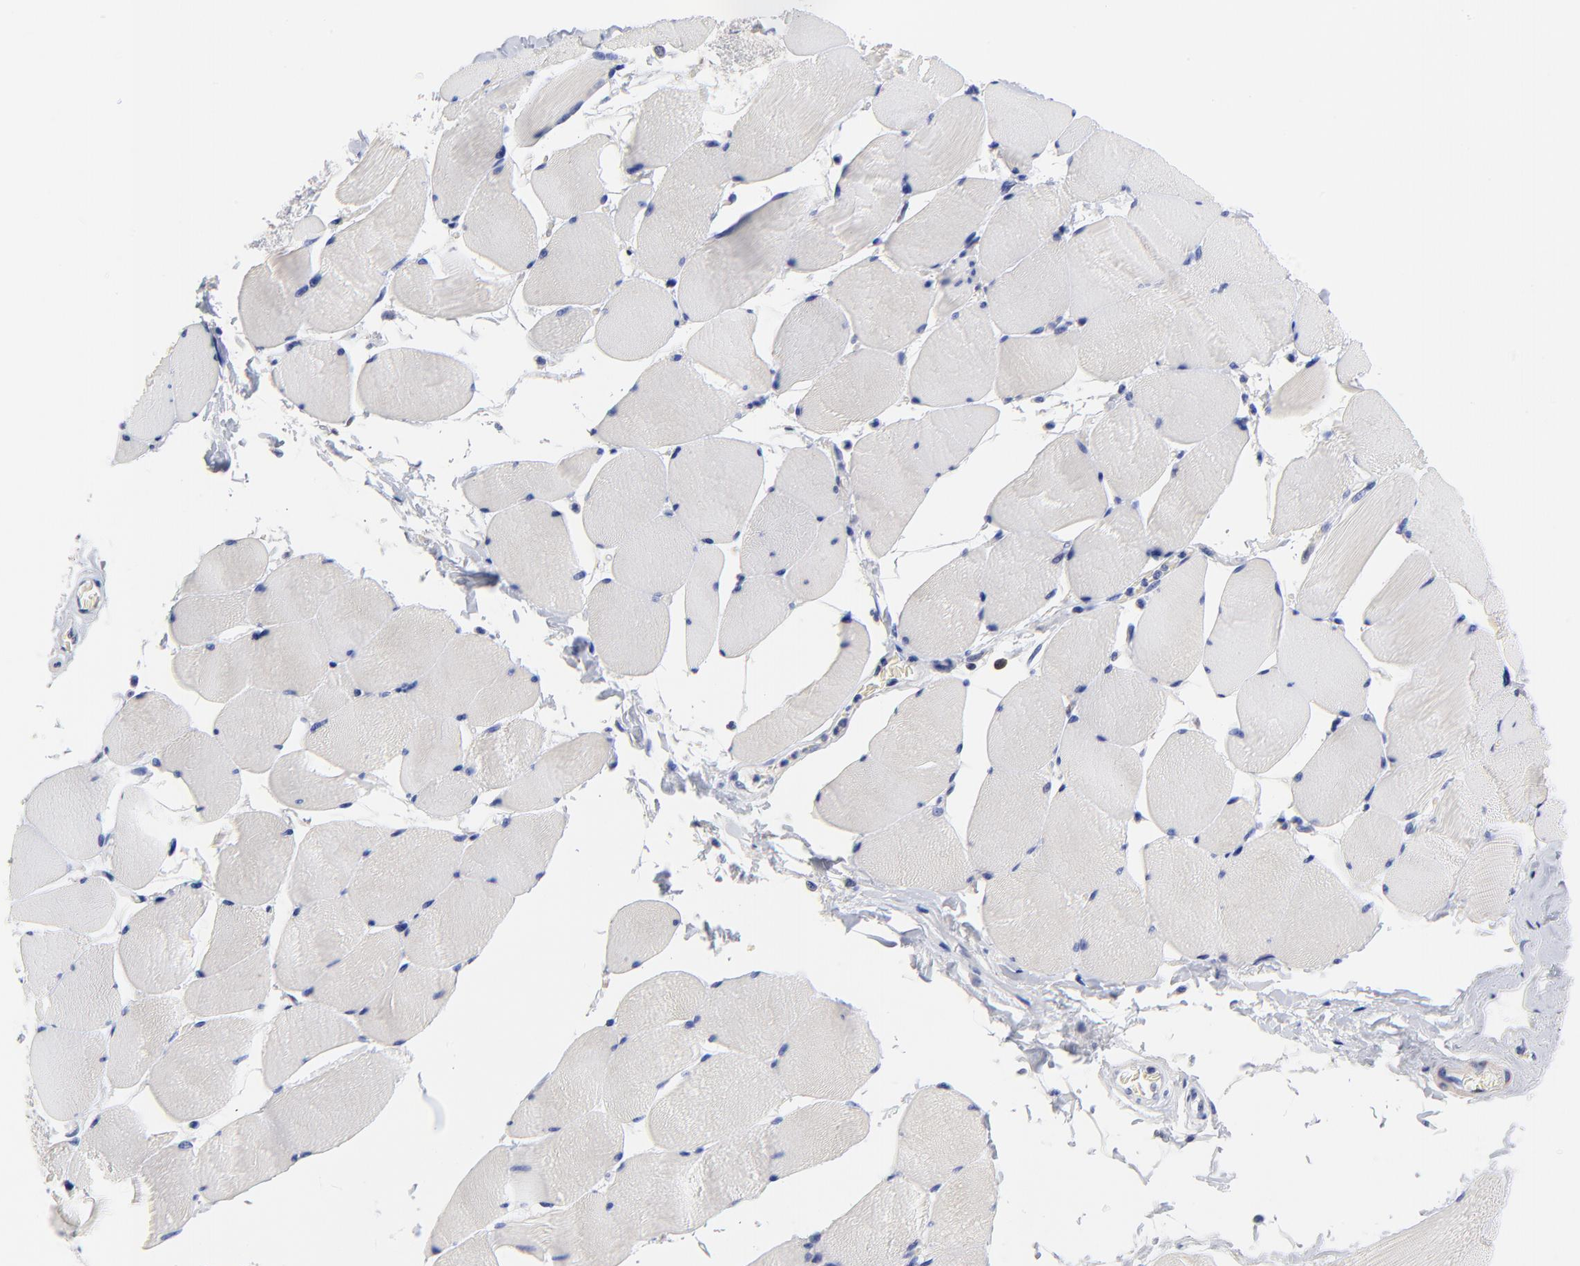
{"staining": {"intensity": "weak", "quantity": "<25%", "location": "cytoplasmic/membranous"}, "tissue": "skeletal muscle", "cell_type": "Myocytes", "image_type": "normal", "snomed": [{"axis": "morphology", "description": "Normal tissue, NOS"}, {"axis": "topography", "description": "Skeletal muscle"}], "caption": "The micrograph demonstrates no significant positivity in myocytes of skeletal muscle.", "gene": "TWNK", "patient": {"sex": "male", "age": 62}}